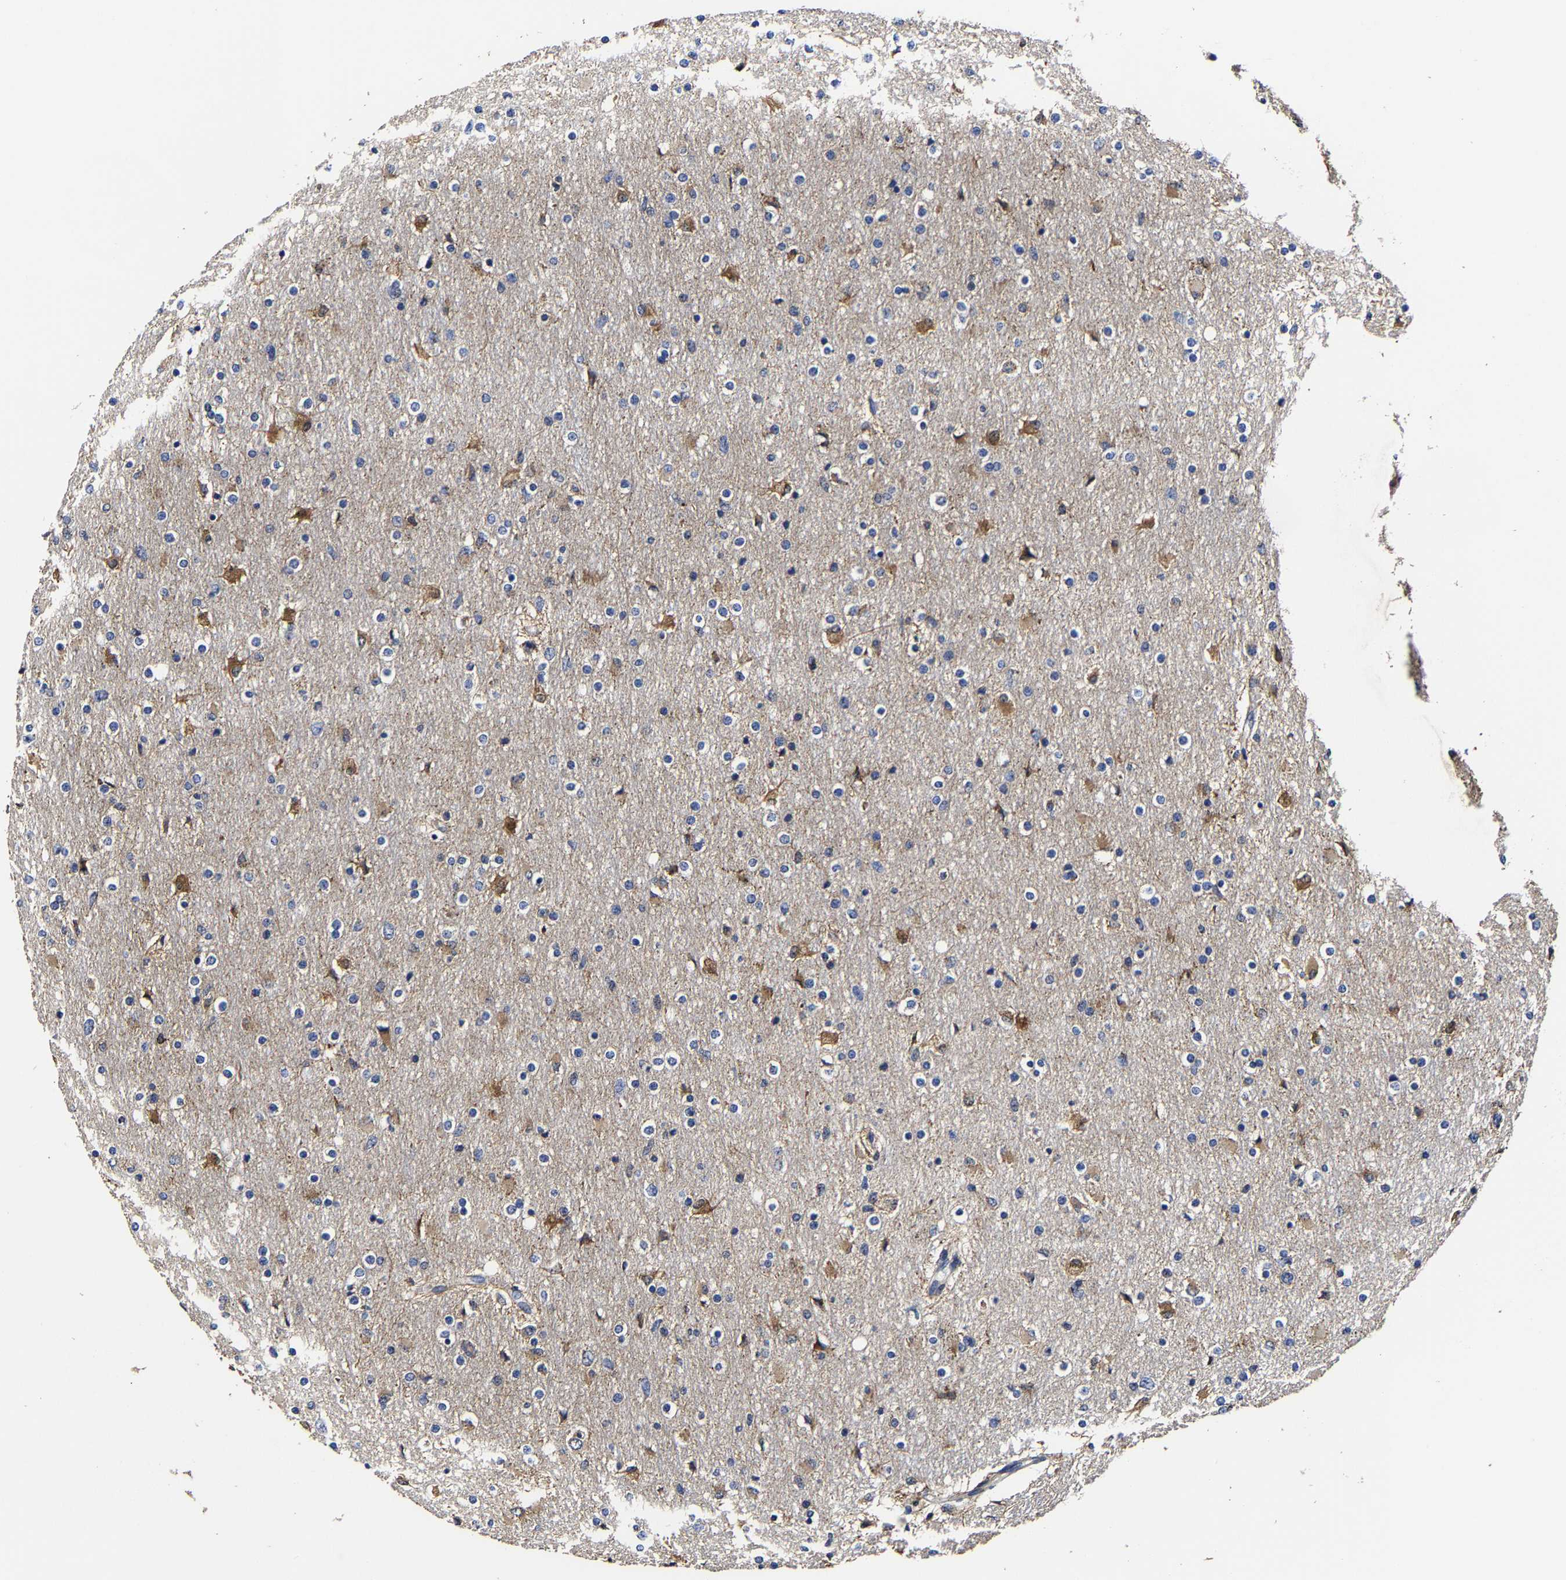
{"staining": {"intensity": "moderate", "quantity": "25%-75%", "location": "cytoplasmic/membranous"}, "tissue": "glioma", "cell_type": "Tumor cells", "image_type": "cancer", "snomed": [{"axis": "morphology", "description": "Glioma, malignant, High grade"}, {"axis": "topography", "description": "Cerebral cortex"}], "caption": "Protein staining of glioma tissue exhibits moderate cytoplasmic/membranous staining in about 25%-75% of tumor cells. (DAB = brown stain, brightfield microscopy at high magnification).", "gene": "AASS", "patient": {"sex": "female", "age": 36}}